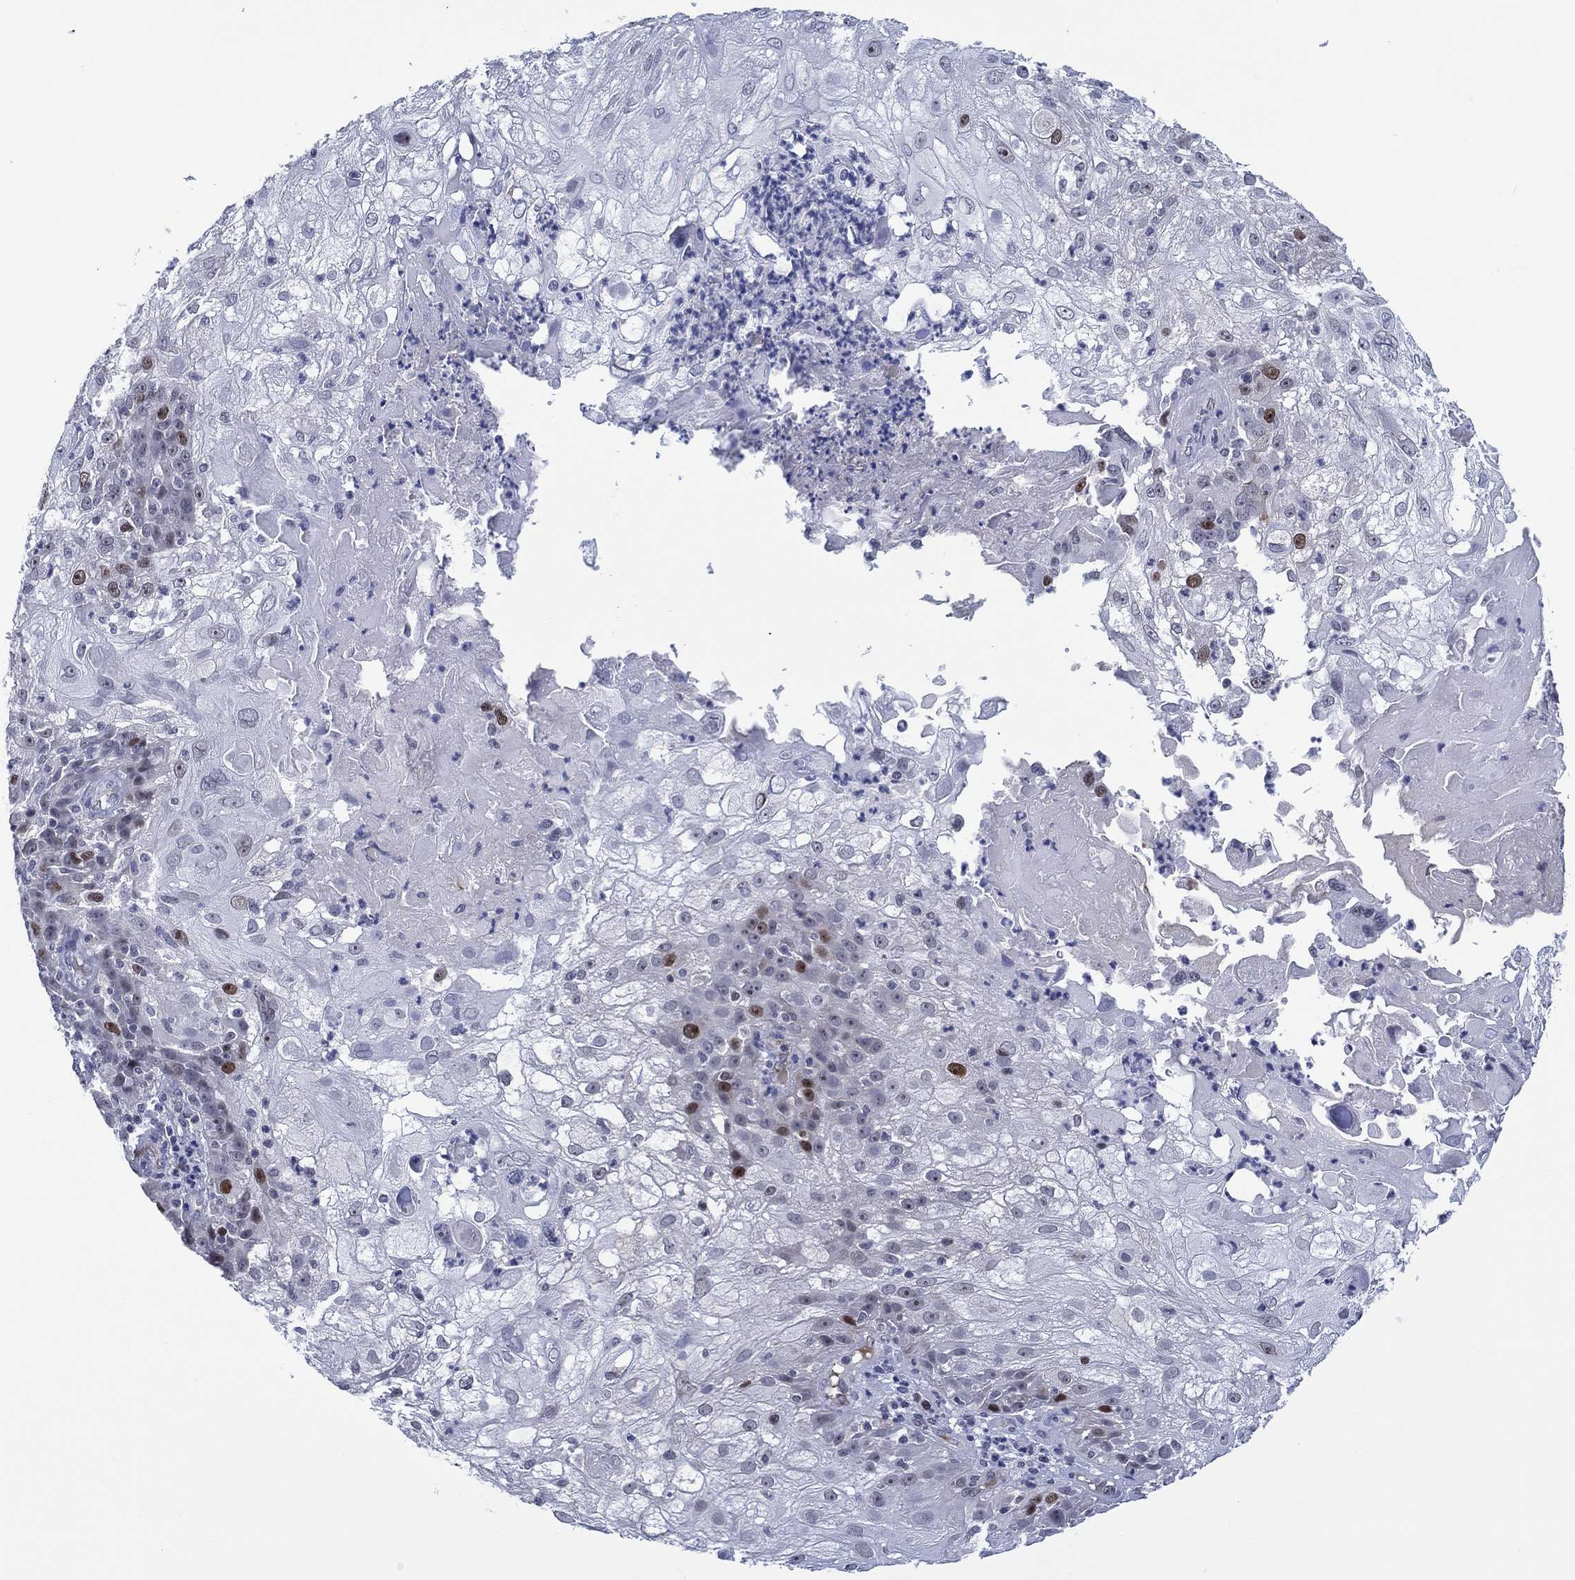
{"staining": {"intensity": "strong", "quantity": "<25%", "location": "nuclear"}, "tissue": "skin cancer", "cell_type": "Tumor cells", "image_type": "cancer", "snomed": [{"axis": "morphology", "description": "Normal tissue, NOS"}, {"axis": "morphology", "description": "Squamous cell carcinoma, NOS"}, {"axis": "topography", "description": "Skin"}], "caption": "DAB (3,3'-diaminobenzidine) immunohistochemical staining of skin squamous cell carcinoma reveals strong nuclear protein positivity in approximately <25% of tumor cells.", "gene": "GATA6", "patient": {"sex": "female", "age": 83}}